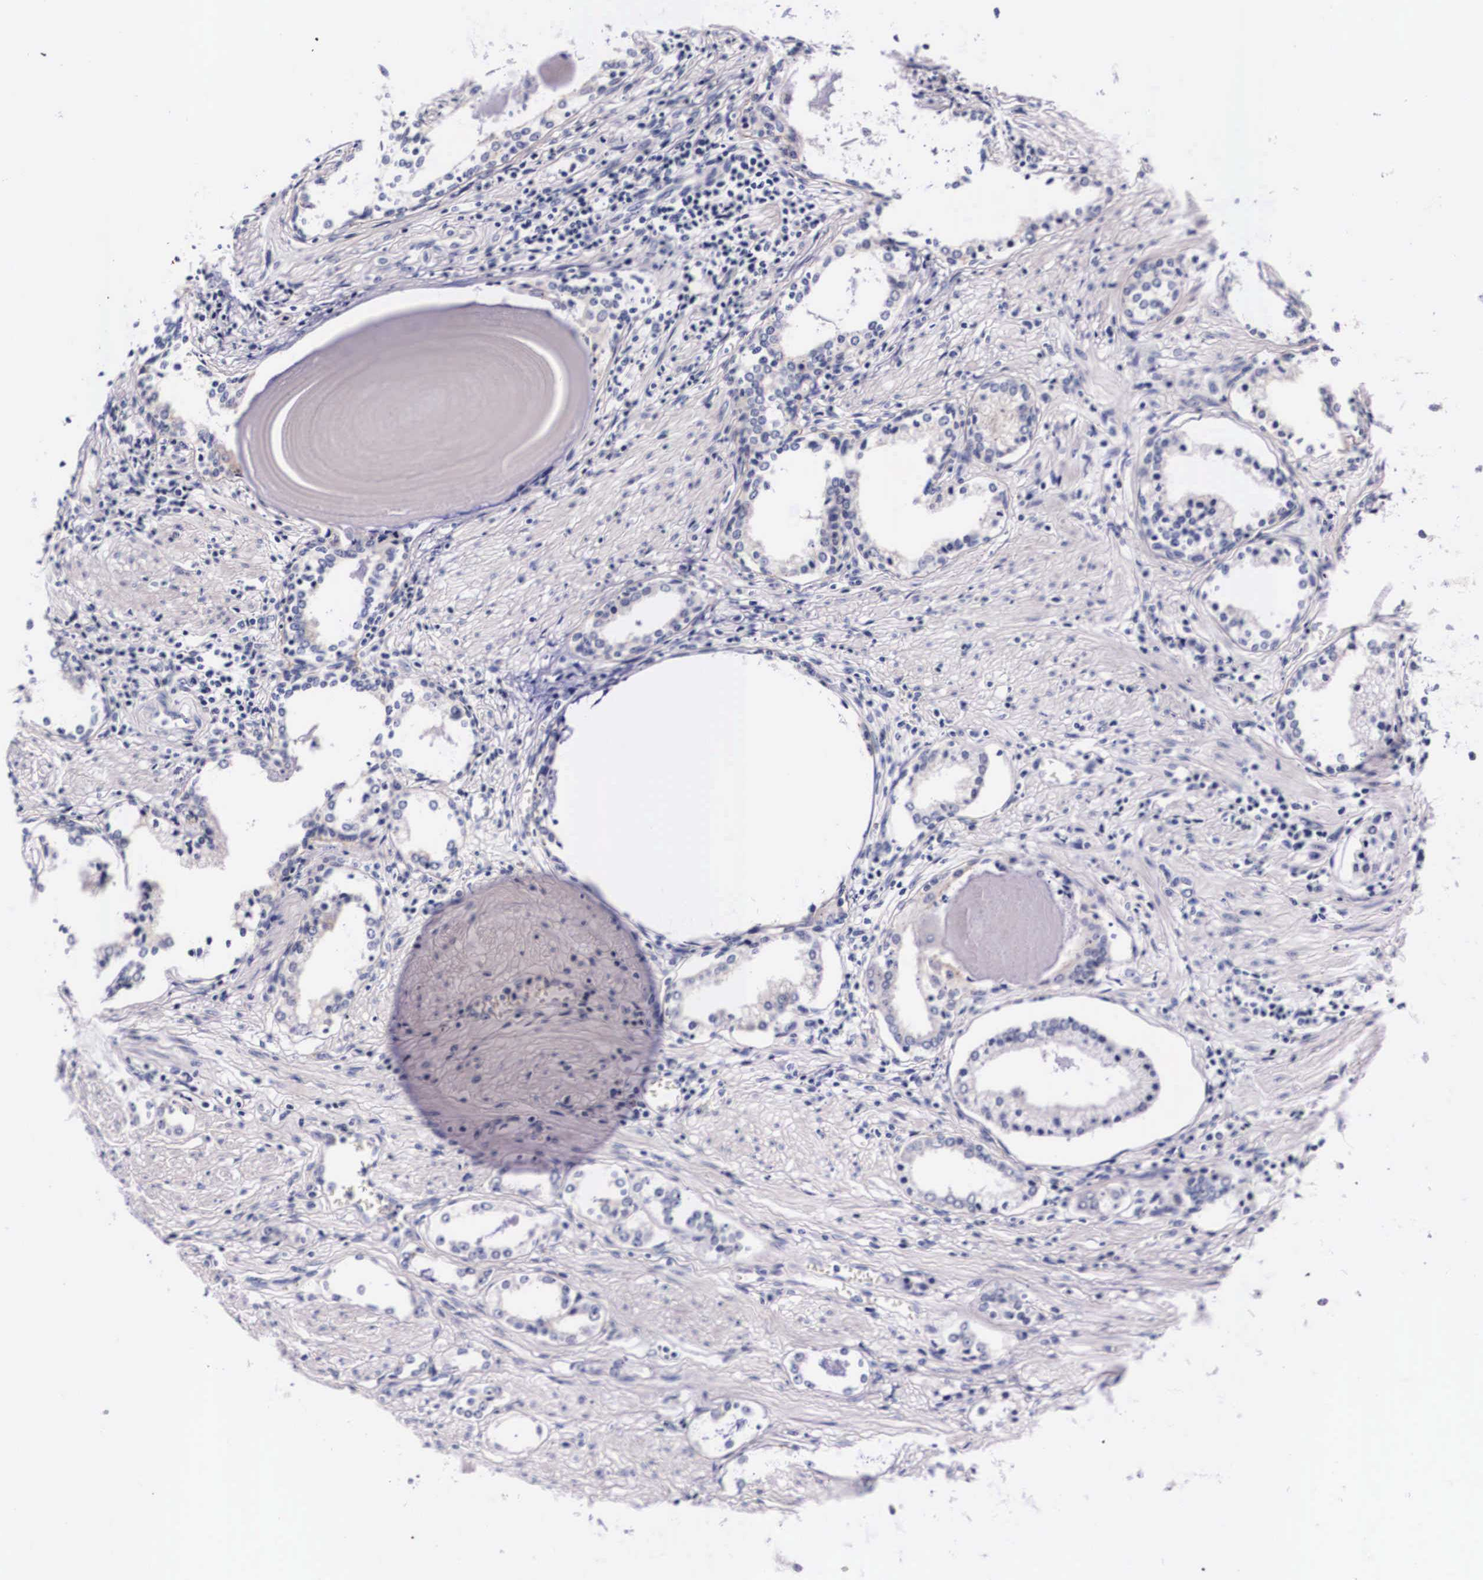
{"staining": {"intensity": "negative", "quantity": "none", "location": "none"}, "tissue": "prostate cancer", "cell_type": "Tumor cells", "image_type": "cancer", "snomed": [{"axis": "morphology", "description": "Adenocarcinoma, Medium grade"}, {"axis": "topography", "description": "Prostate"}], "caption": "The micrograph displays no significant positivity in tumor cells of prostate cancer.", "gene": "PHETA2", "patient": {"sex": "male", "age": 73}}